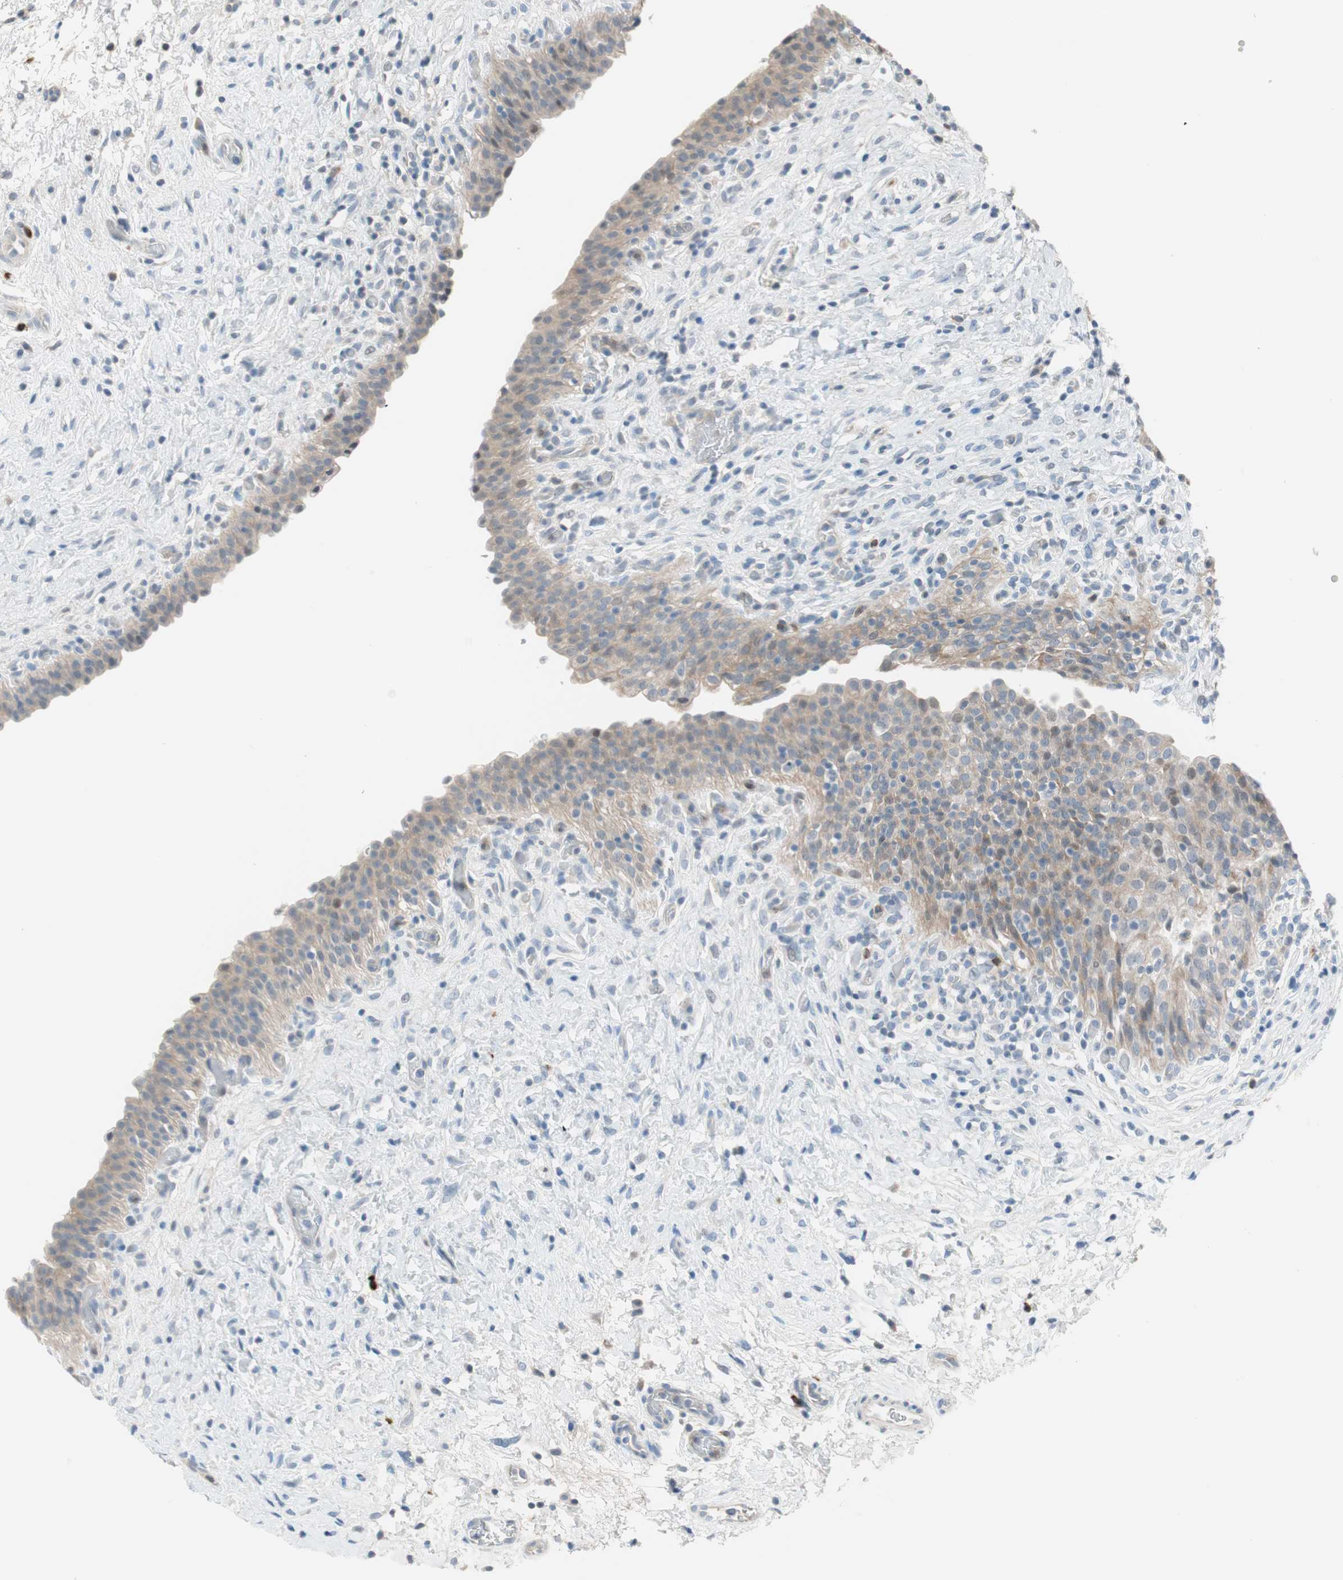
{"staining": {"intensity": "weak", "quantity": "25%-75%", "location": "cytoplasmic/membranous"}, "tissue": "urinary bladder", "cell_type": "Urothelial cells", "image_type": "normal", "snomed": [{"axis": "morphology", "description": "Normal tissue, NOS"}, {"axis": "topography", "description": "Urinary bladder"}], "caption": "This photomicrograph exhibits IHC staining of normal human urinary bladder, with low weak cytoplasmic/membranous expression in approximately 25%-75% of urothelial cells.", "gene": "PDZK1", "patient": {"sex": "male", "age": 51}}